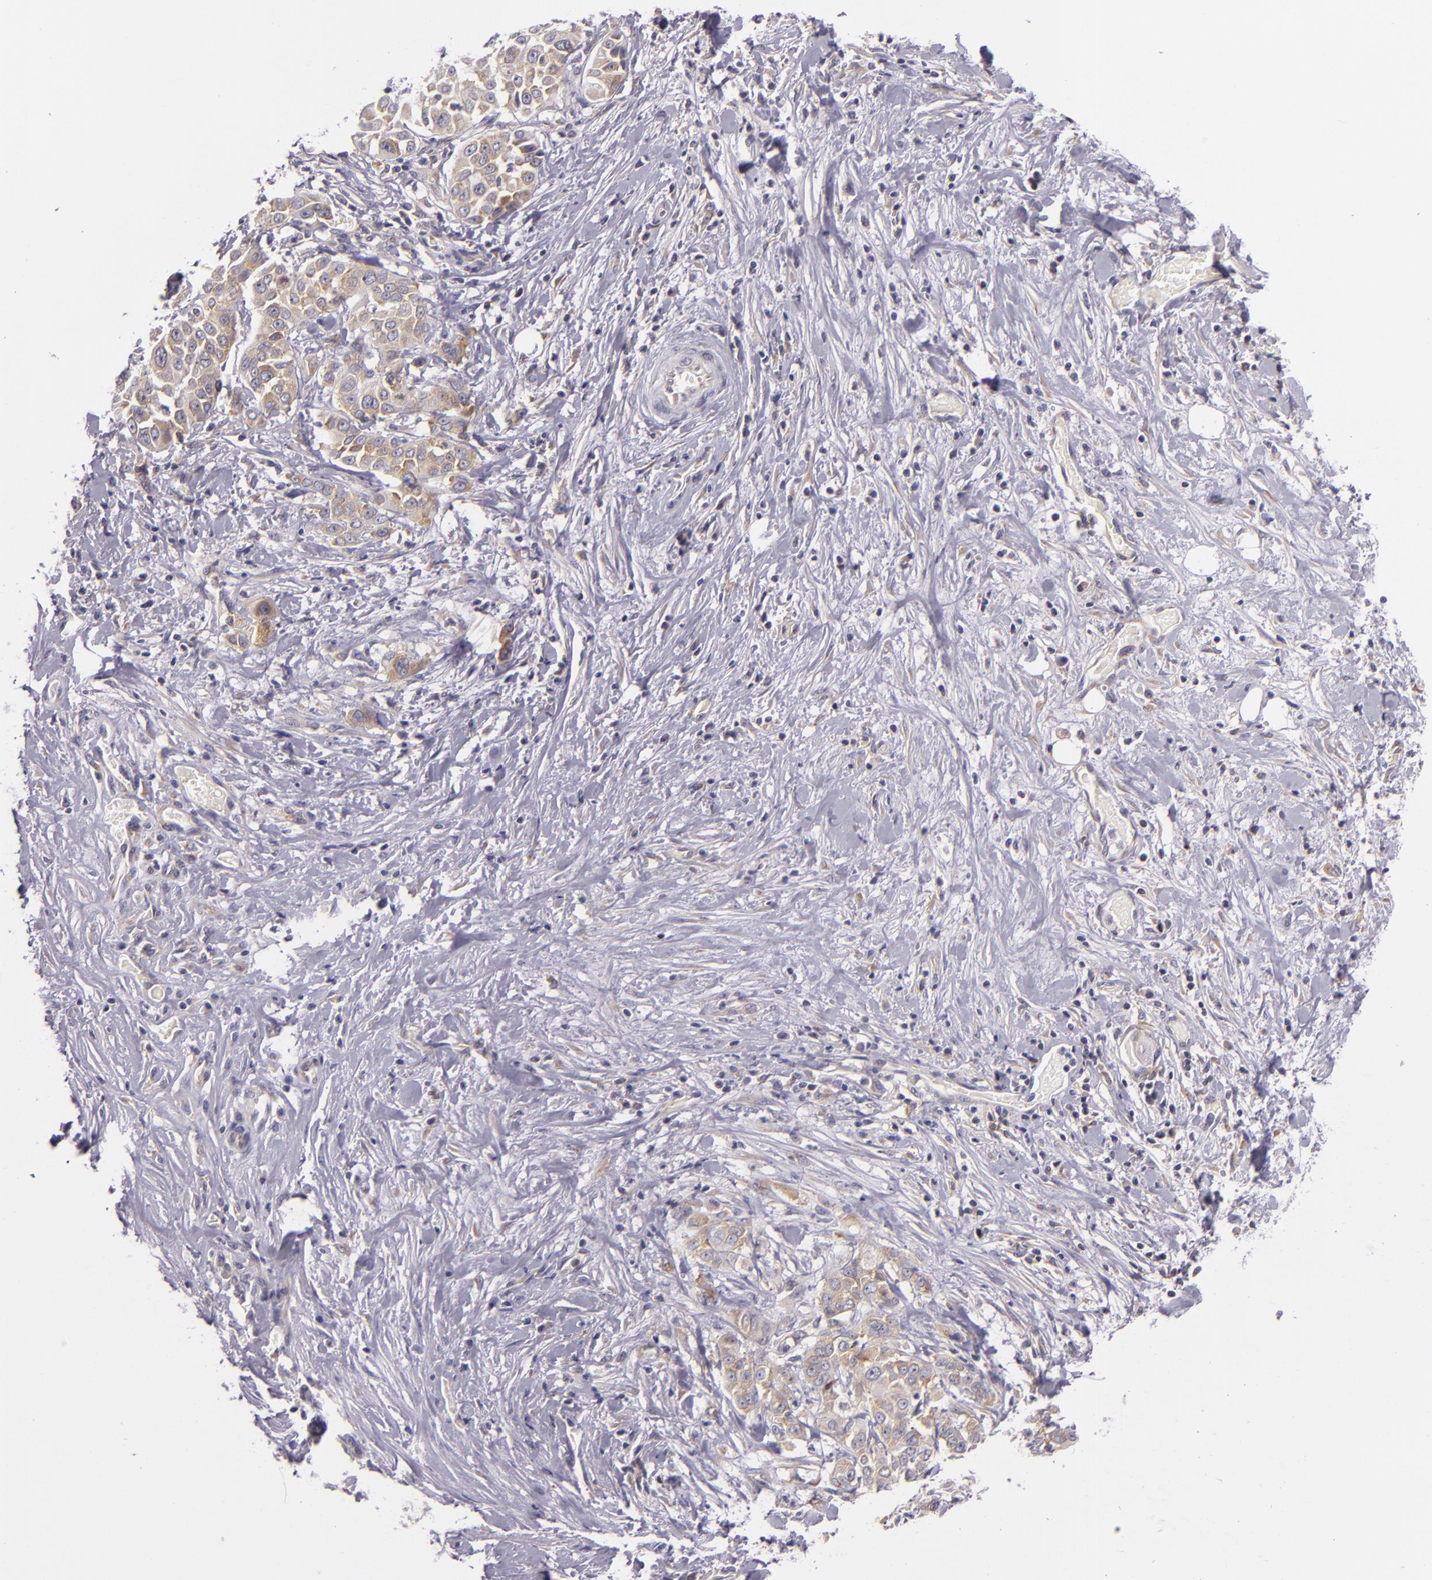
{"staining": {"intensity": "moderate", "quantity": "25%-75%", "location": "cytoplasmic/membranous"}, "tissue": "pancreatic cancer", "cell_type": "Tumor cells", "image_type": "cancer", "snomed": [{"axis": "morphology", "description": "Adenocarcinoma, NOS"}, {"axis": "topography", "description": "Pancreas"}], "caption": "This is an image of immunohistochemistry (IHC) staining of pancreatic adenocarcinoma, which shows moderate staining in the cytoplasmic/membranous of tumor cells.", "gene": "UPF3B", "patient": {"sex": "female", "age": 52}}